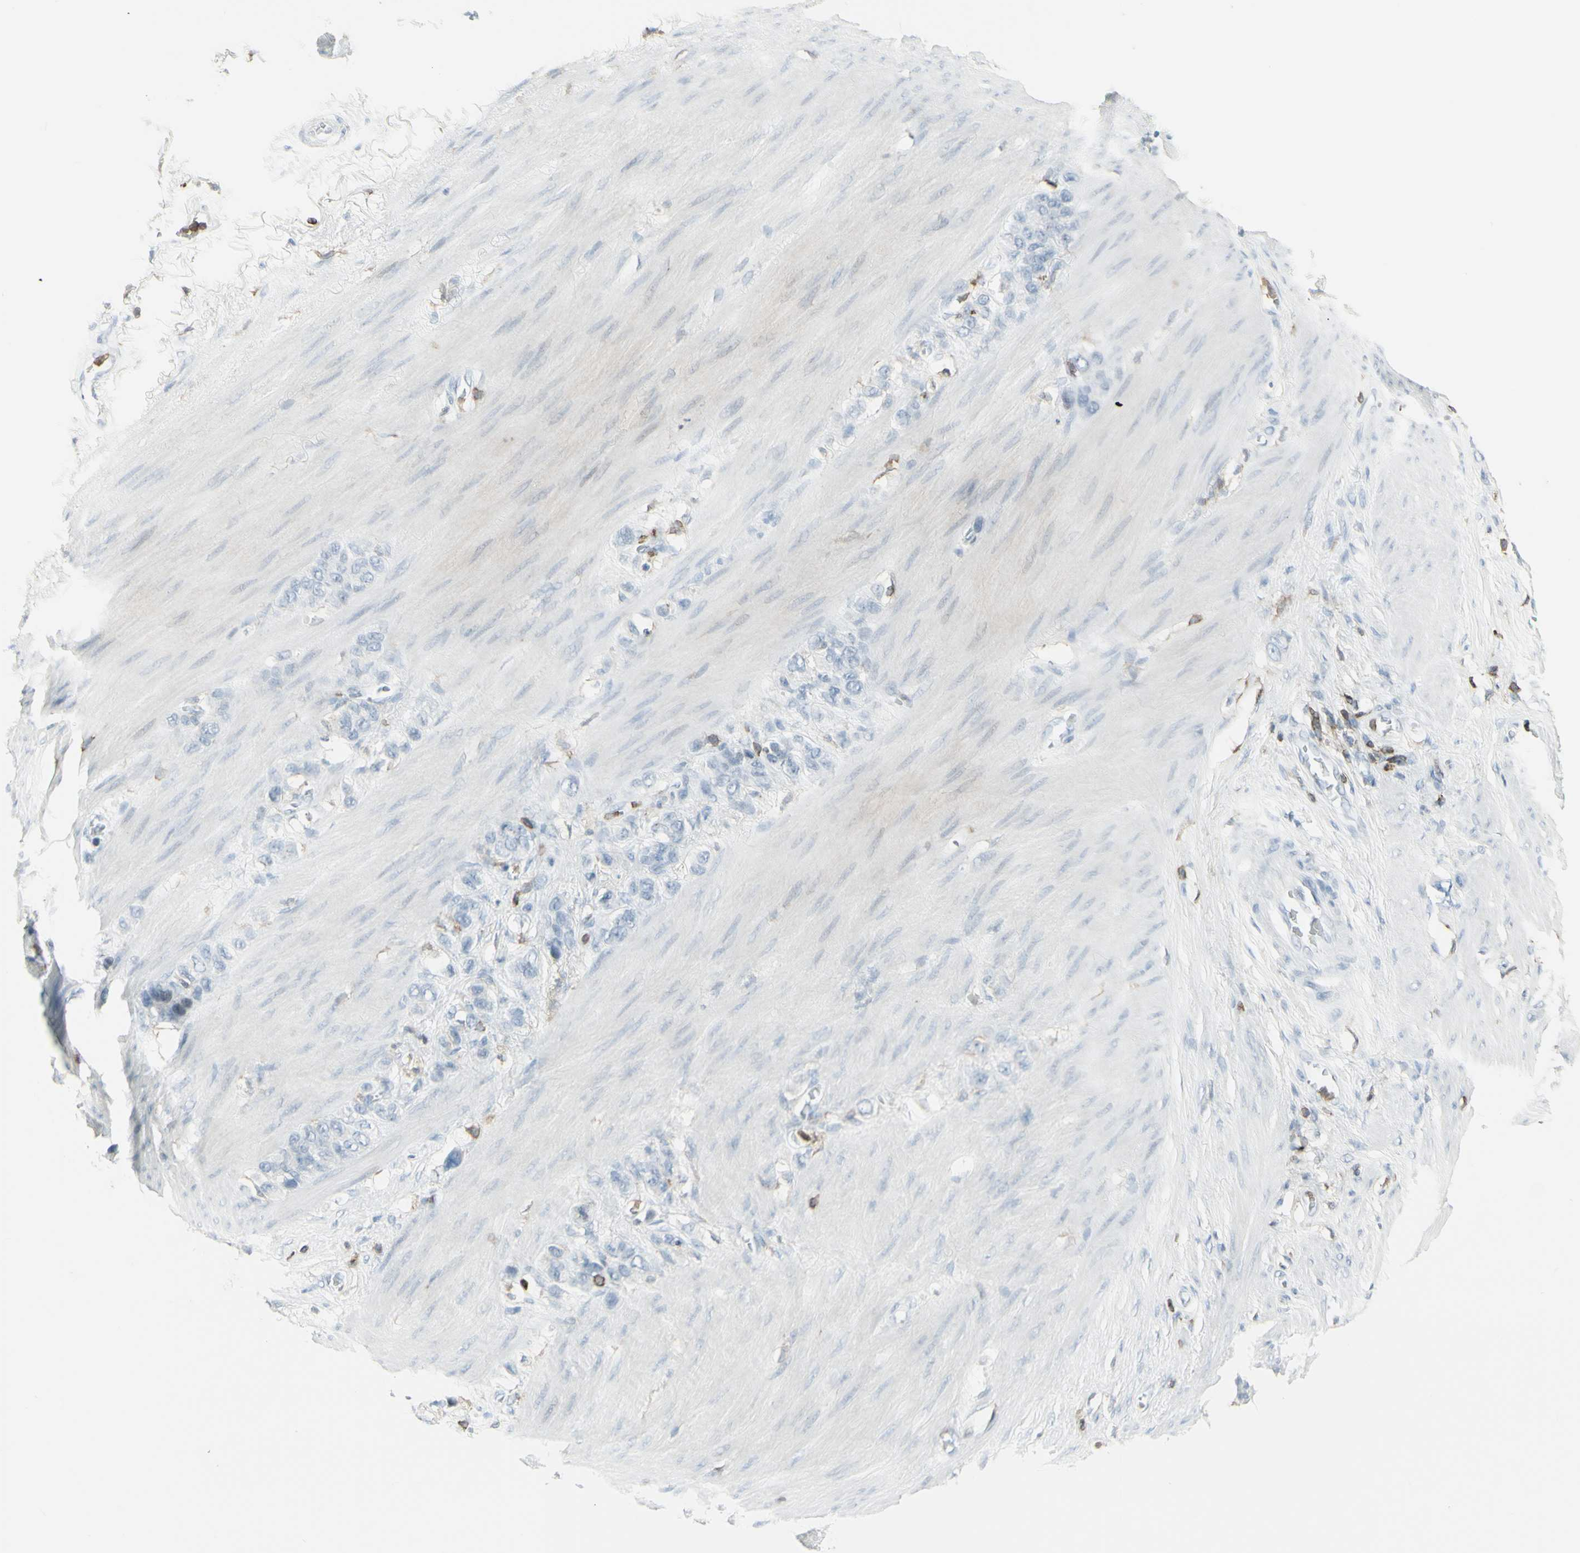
{"staining": {"intensity": "weak", "quantity": "<25%", "location": "cytoplasmic/membranous"}, "tissue": "stomach cancer", "cell_type": "Tumor cells", "image_type": "cancer", "snomed": [{"axis": "morphology", "description": "Adenocarcinoma, NOS"}, {"axis": "morphology", "description": "Adenocarcinoma, High grade"}, {"axis": "topography", "description": "Stomach, upper"}, {"axis": "topography", "description": "Stomach, lower"}], "caption": "Tumor cells show no significant protein staining in stomach adenocarcinoma.", "gene": "NRG1", "patient": {"sex": "female", "age": 65}}